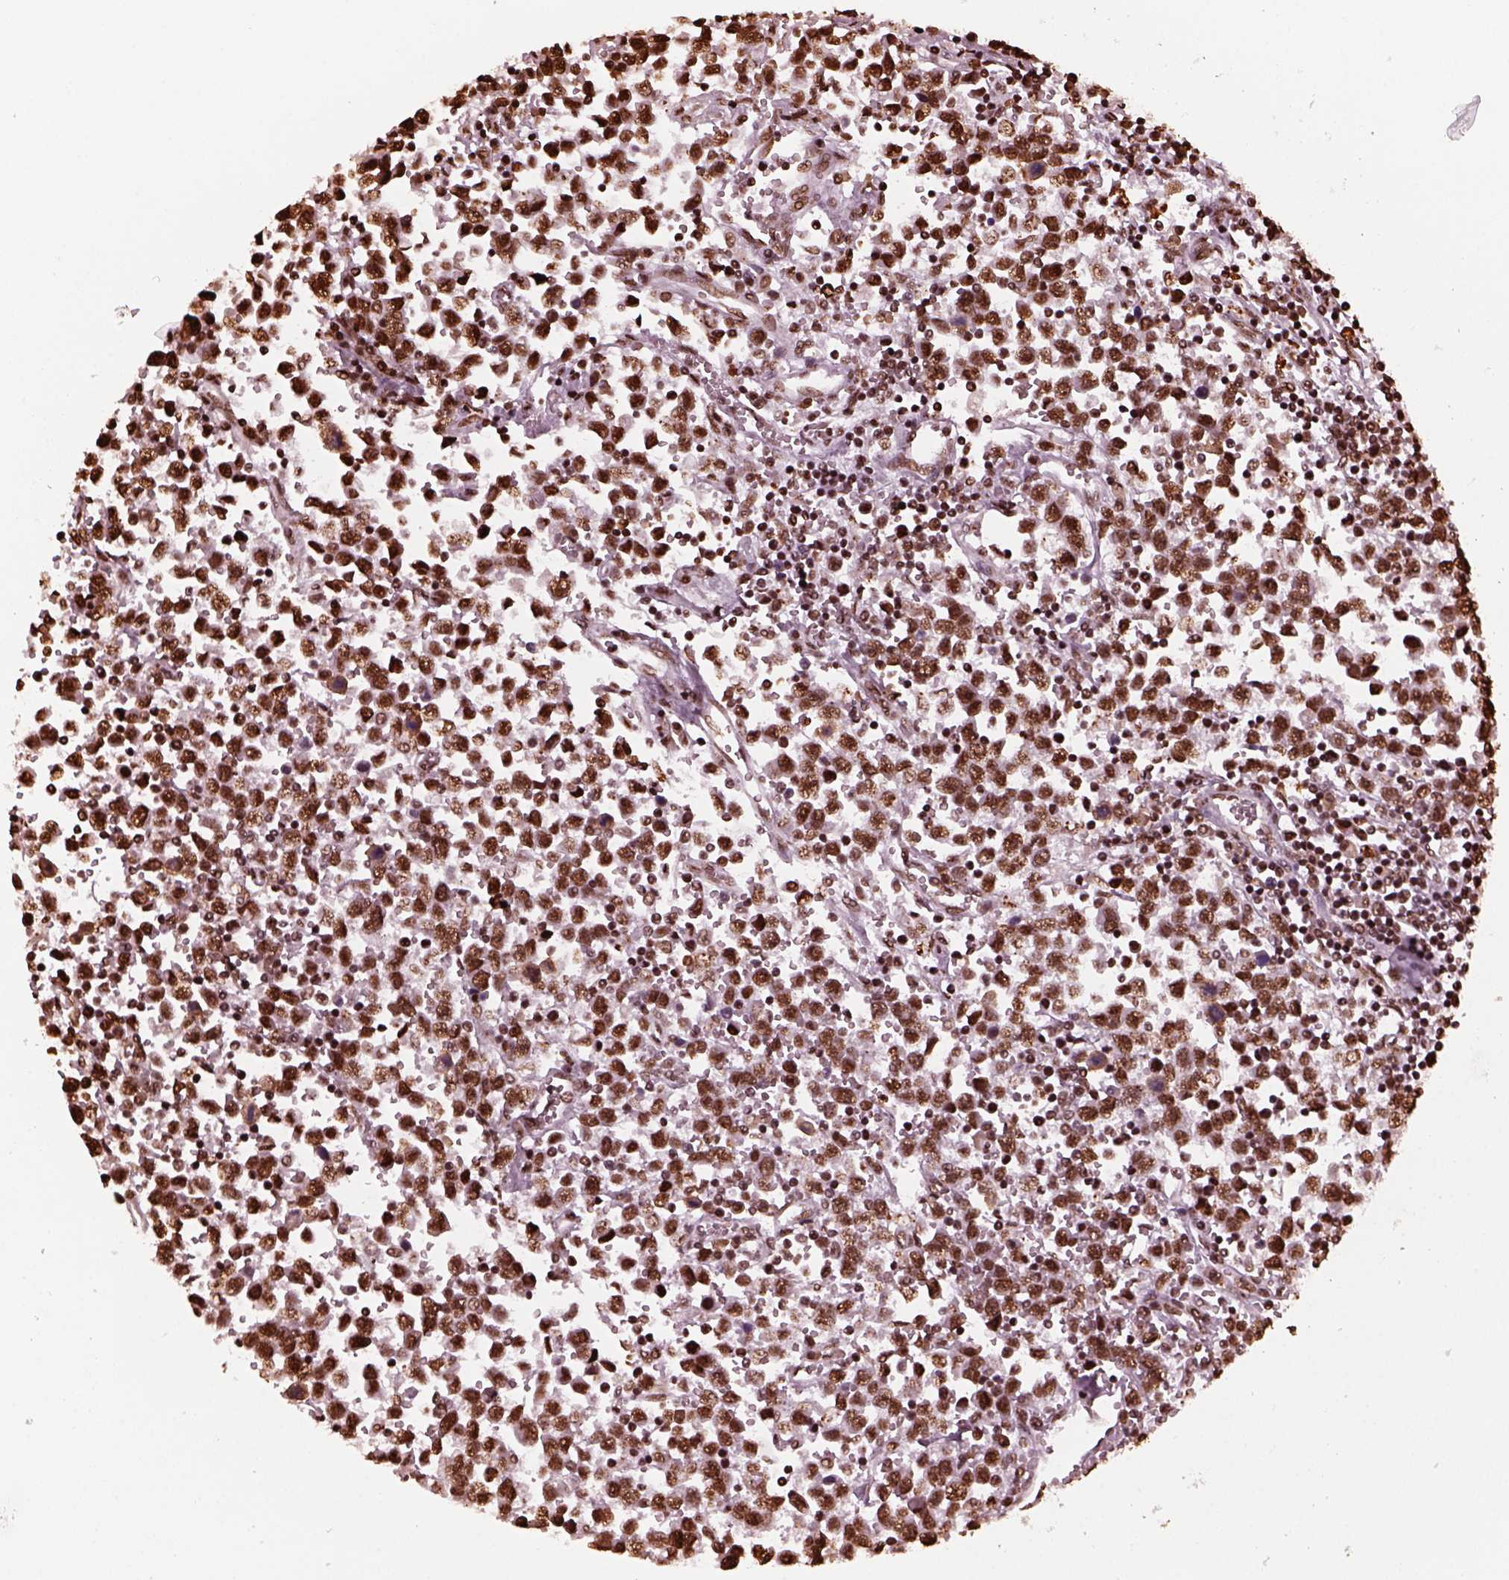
{"staining": {"intensity": "strong", "quantity": ">75%", "location": "nuclear"}, "tissue": "testis cancer", "cell_type": "Tumor cells", "image_type": "cancer", "snomed": [{"axis": "morphology", "description": "Seminoma, NOS"}, {"axis": "topography", "description": "Testis"}], "caption": "This image exhibits immunohistochemistry (IHC) staining of human seminoma (testis), with high strong nuclear positivity in about >75% of tumor cells.", "gene": "NSD1", "patient": {"sex": "male", "age": 34}}